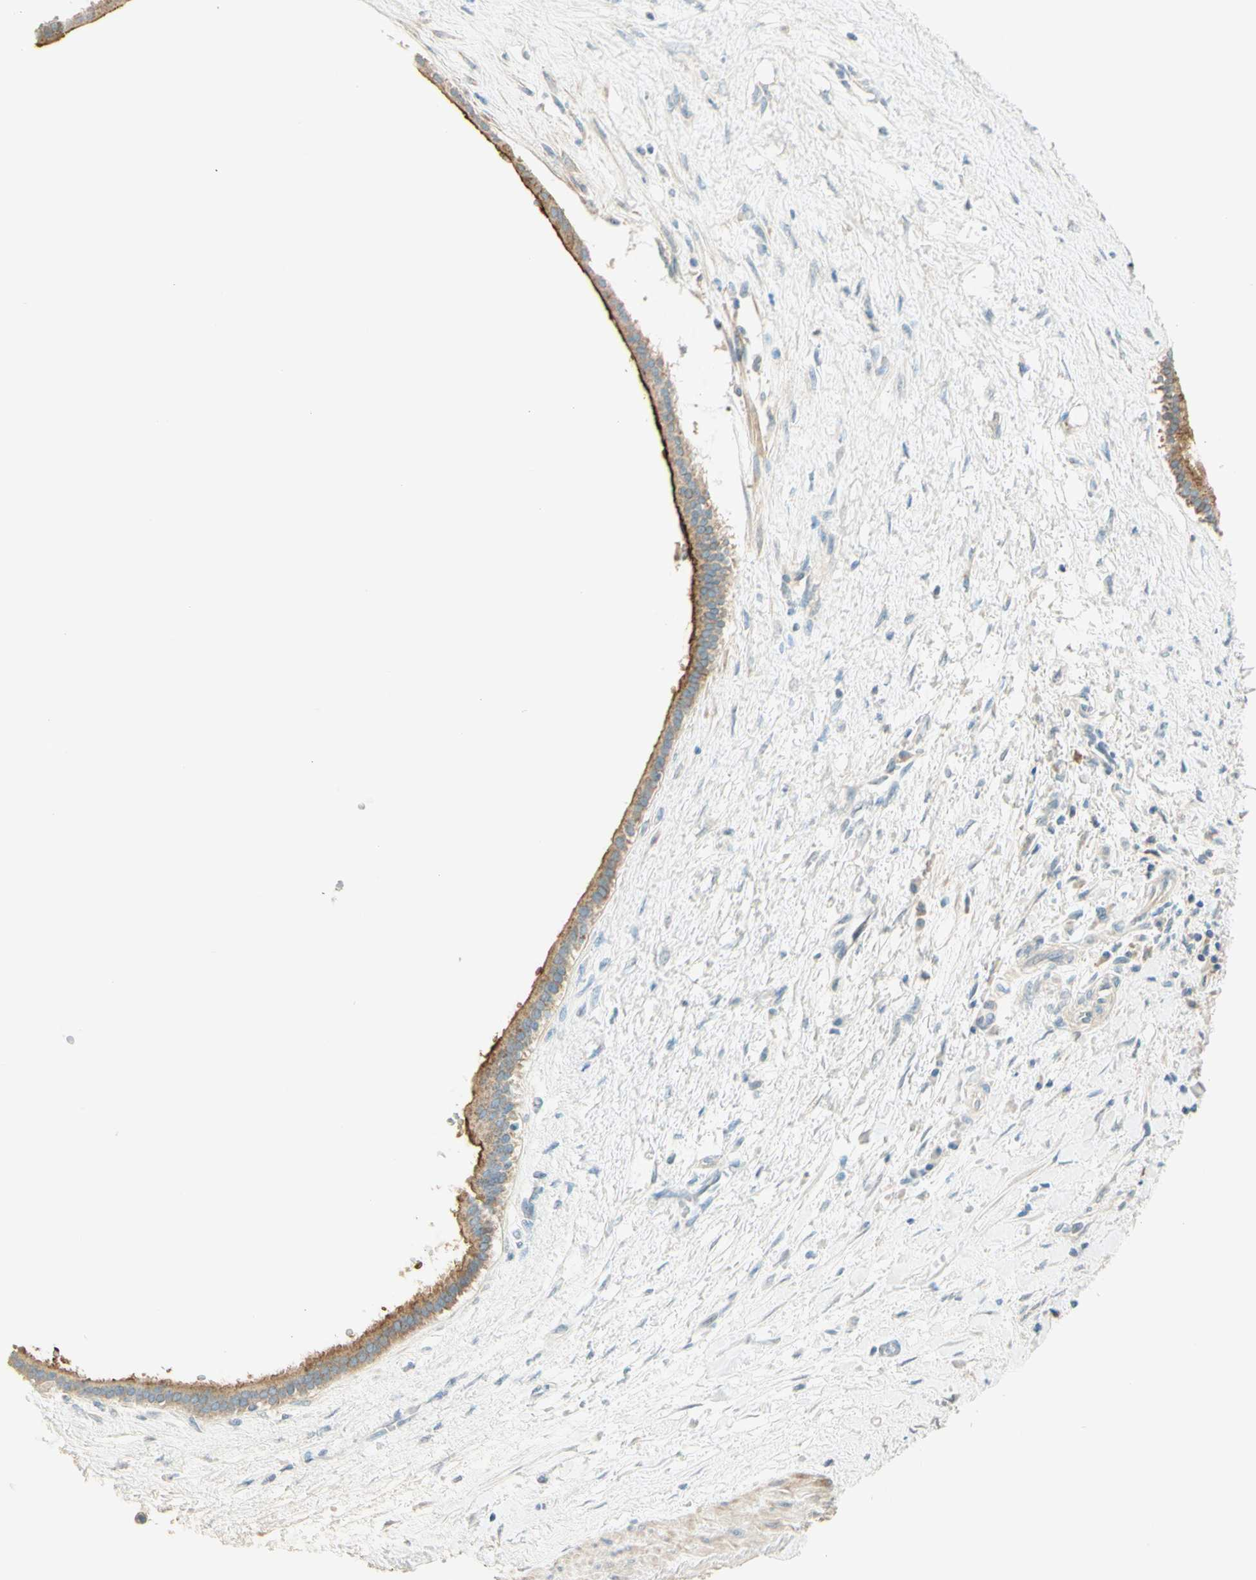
{"staining": {"intensity": "moderate", "quantity": "25%-75%", "location": "cytoplasmic/membranous"}, "tissue": "liver cancer", "cell_type": "Tumor cells", "image_type": "cancer", "snomed": [{"axis": "morphology", "description": "Cholangiocarcinoma"}, {"axis": "topography", "description": "Liver"}], "caption": "Liver cholangiocarcinoma was stained to show a protein in brown. There is medium levels of moderate cytoplasmic/membranous positivity in about 25%-75% of tumor cells.", "gene": "PROM1", "patient": {"sex": "female", "age": 65}}